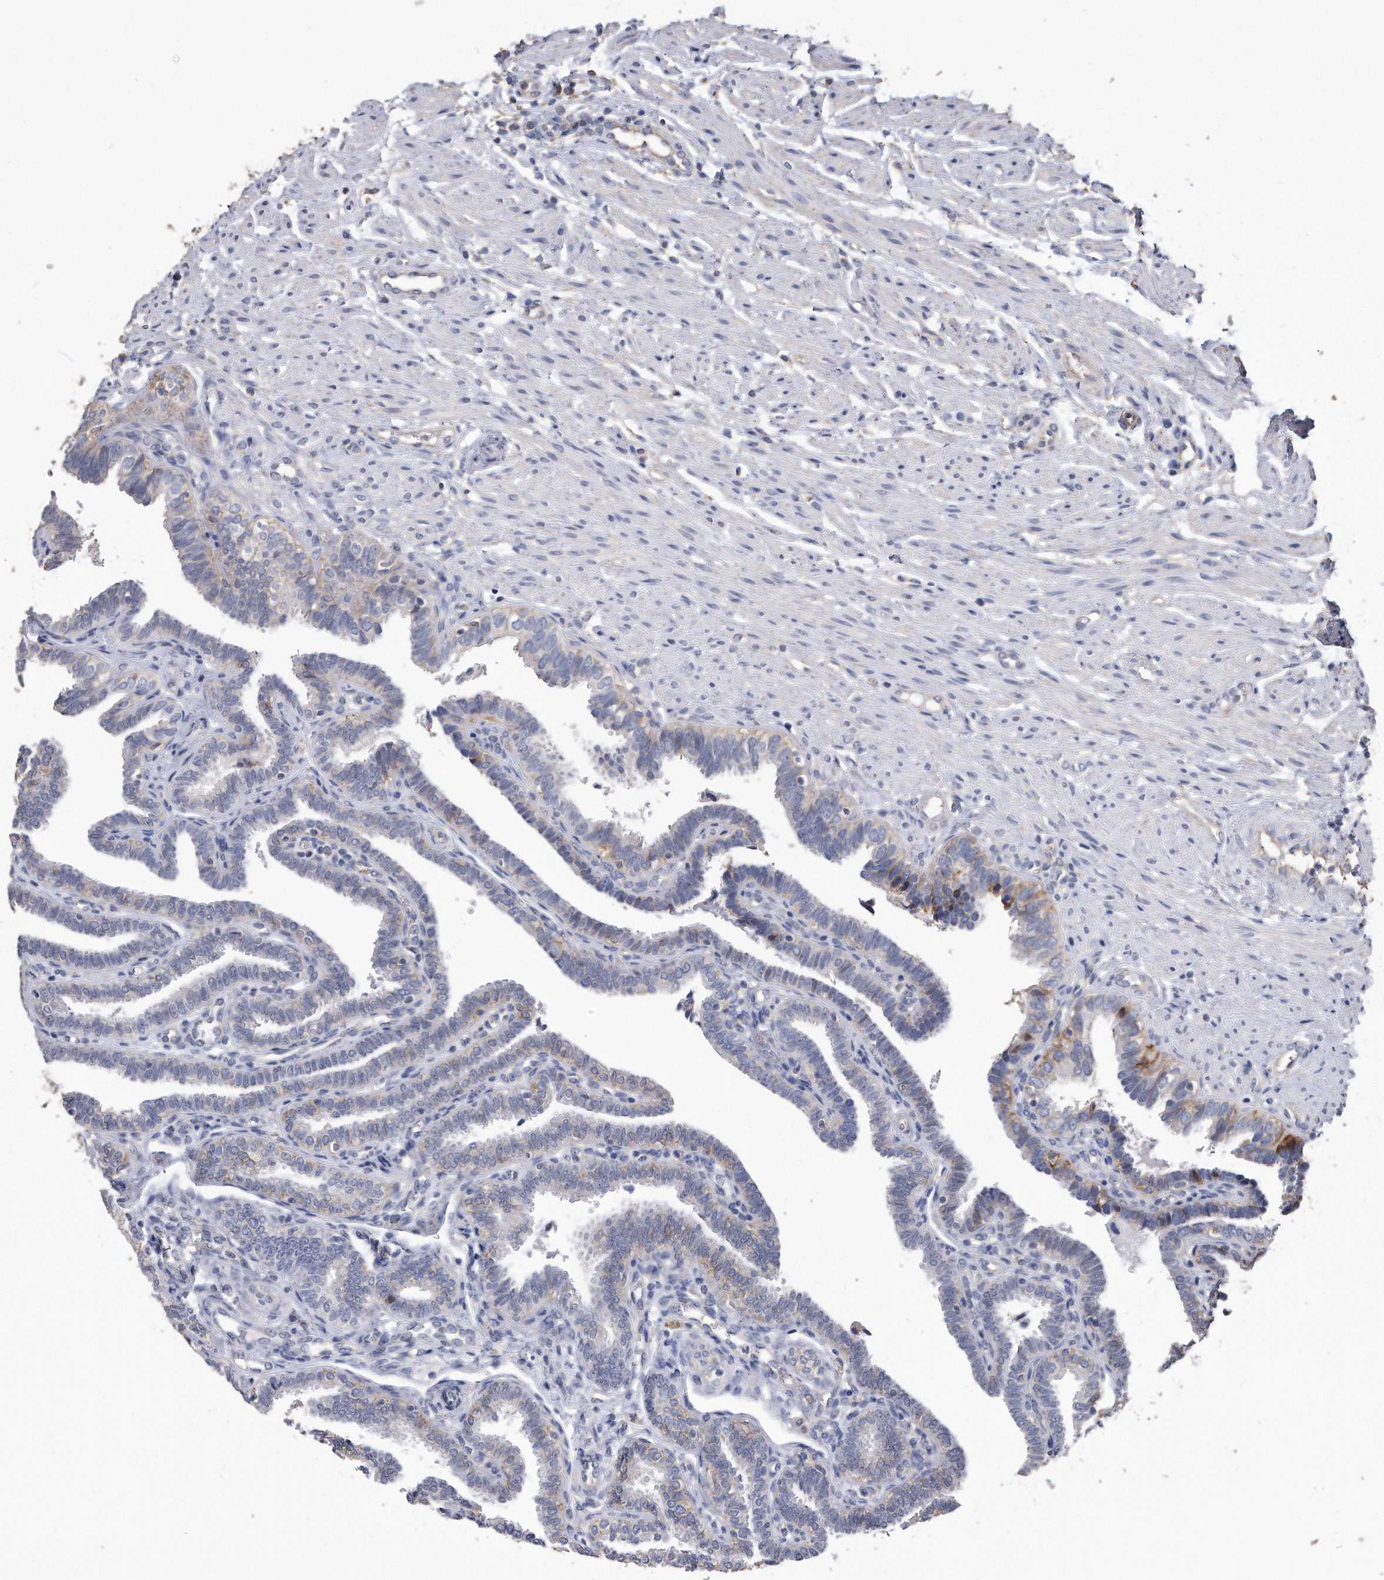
{"staining": {"intensity": "negative", "quantity": "none", "location": "none"}, "tissue": "fallopian tube", "cell_type": "Glandular cells", "image_type": "normal", "snomed": [{"axis": "morphology", "description": "Normal tissue, NOS"}, {"axis": "topography", "description": "Fallopian tube"}], "caption": "Immunohistochemical staining of unremarkable fallopian tube shows no significant expression in glandular cells.", "gene": "CDCP1", "patient": {"sex": "female", "age": 39}}